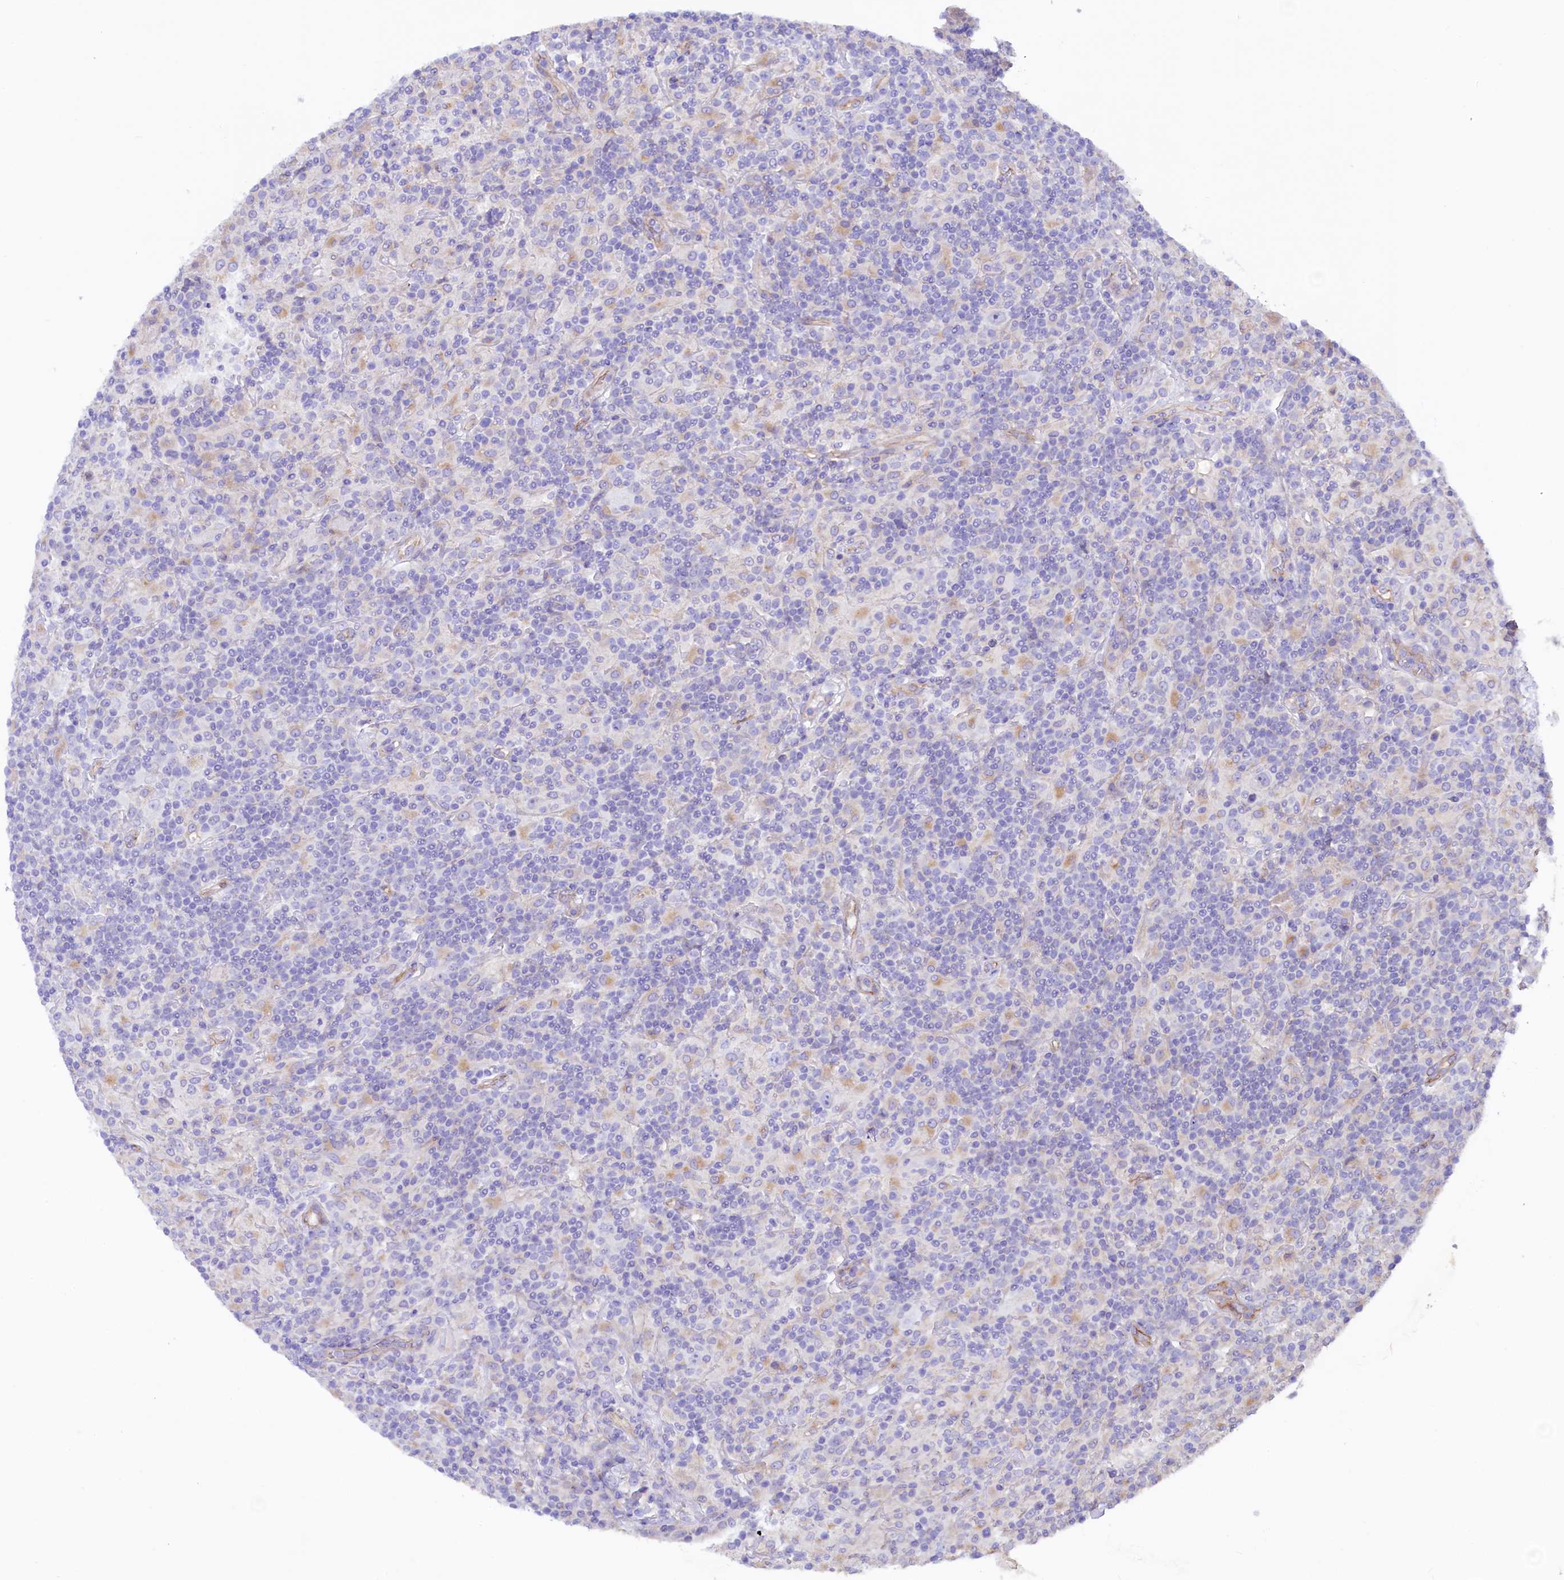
{"staining": {"intensity": "negative", "quantity": "none", "location": "none"}, "tissue": "lymphoma", "cell_type": "Tumor cells", "image_type": "cancer", "snomed": [{"axis": "morphology", "description": "Hodgkin's disease, NOS"}, {"axis": "topography", "description": "Lymph node"}], "caption": "The immunohistochemistry image has no significant expression in tumor cells of Hodgkin's disease tissue.", "gene": "SLF1", "patient": {"sex": "male", "age": 70}}